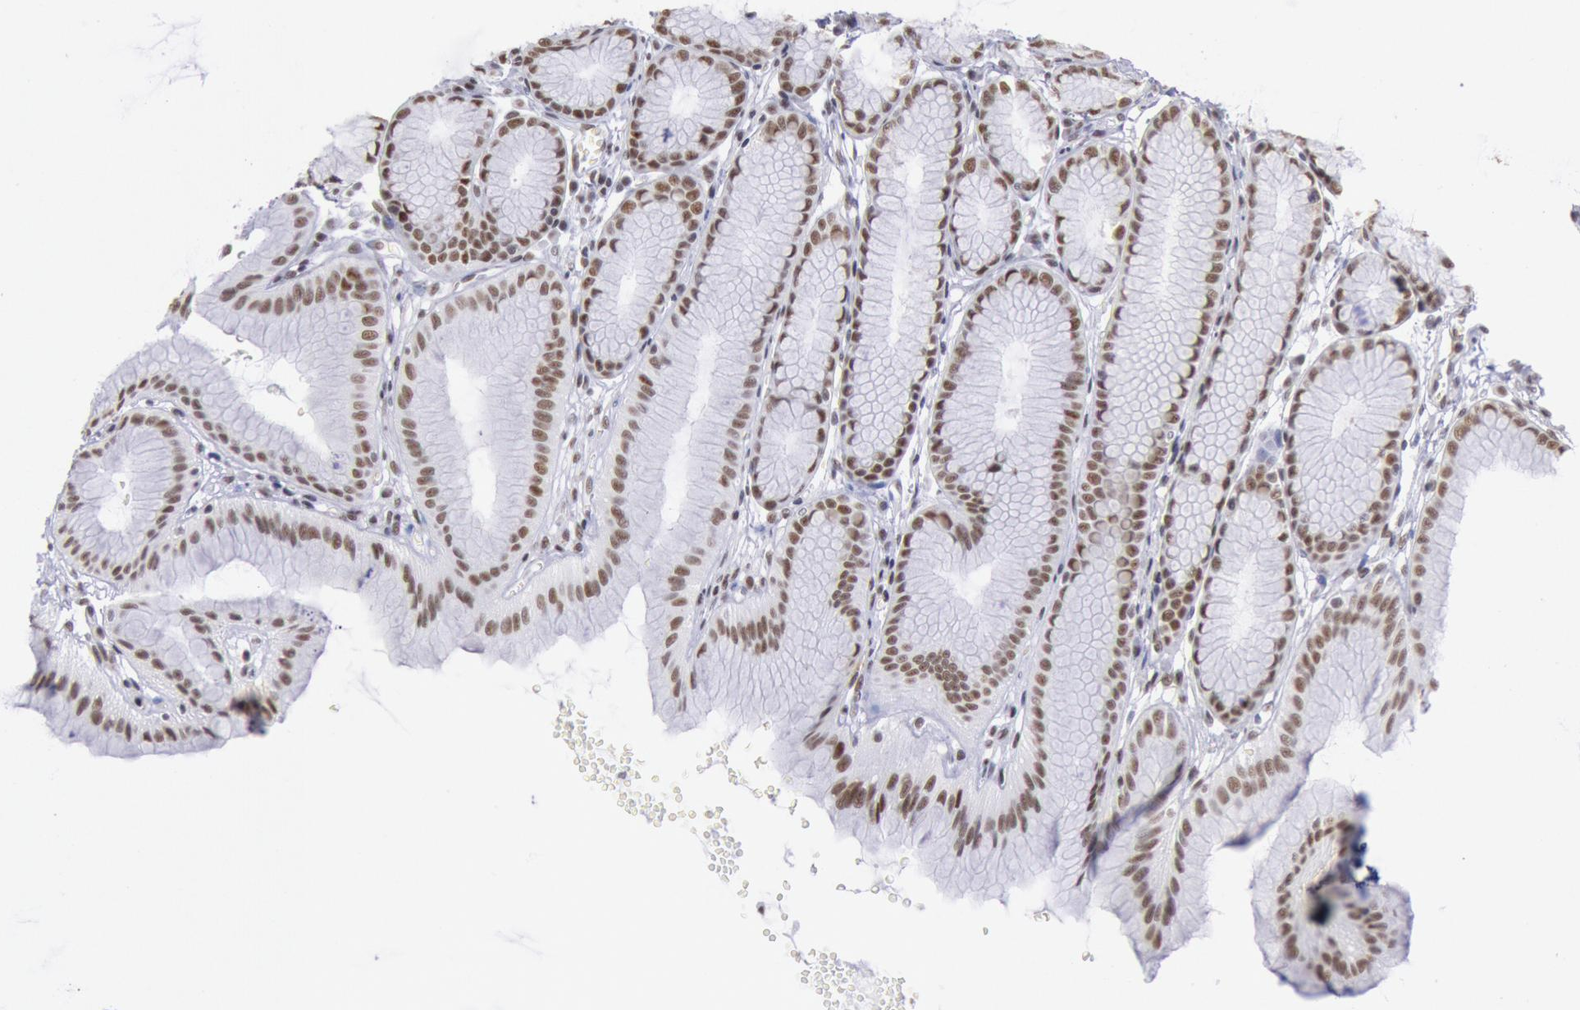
{"staining": {"intensity": "strong", "quantity": ">75%", "location": "nuclear"}, "tissue": "stomach", "cell_type": "Glandular cells", "image_type": "normal", "snomed": [{"axis": "morphology", "description": "Normal tissue, NOS"}, {"axis": "topography", "description": "Stomach"}], "caption": "Approximately >75% of glandular cells in normal stomach show strong nuclear protein staining as visualized by brown immunohistochemical staining.", "gene": "SNRPD3", "patient": {"sex": "male", "age": 42}}